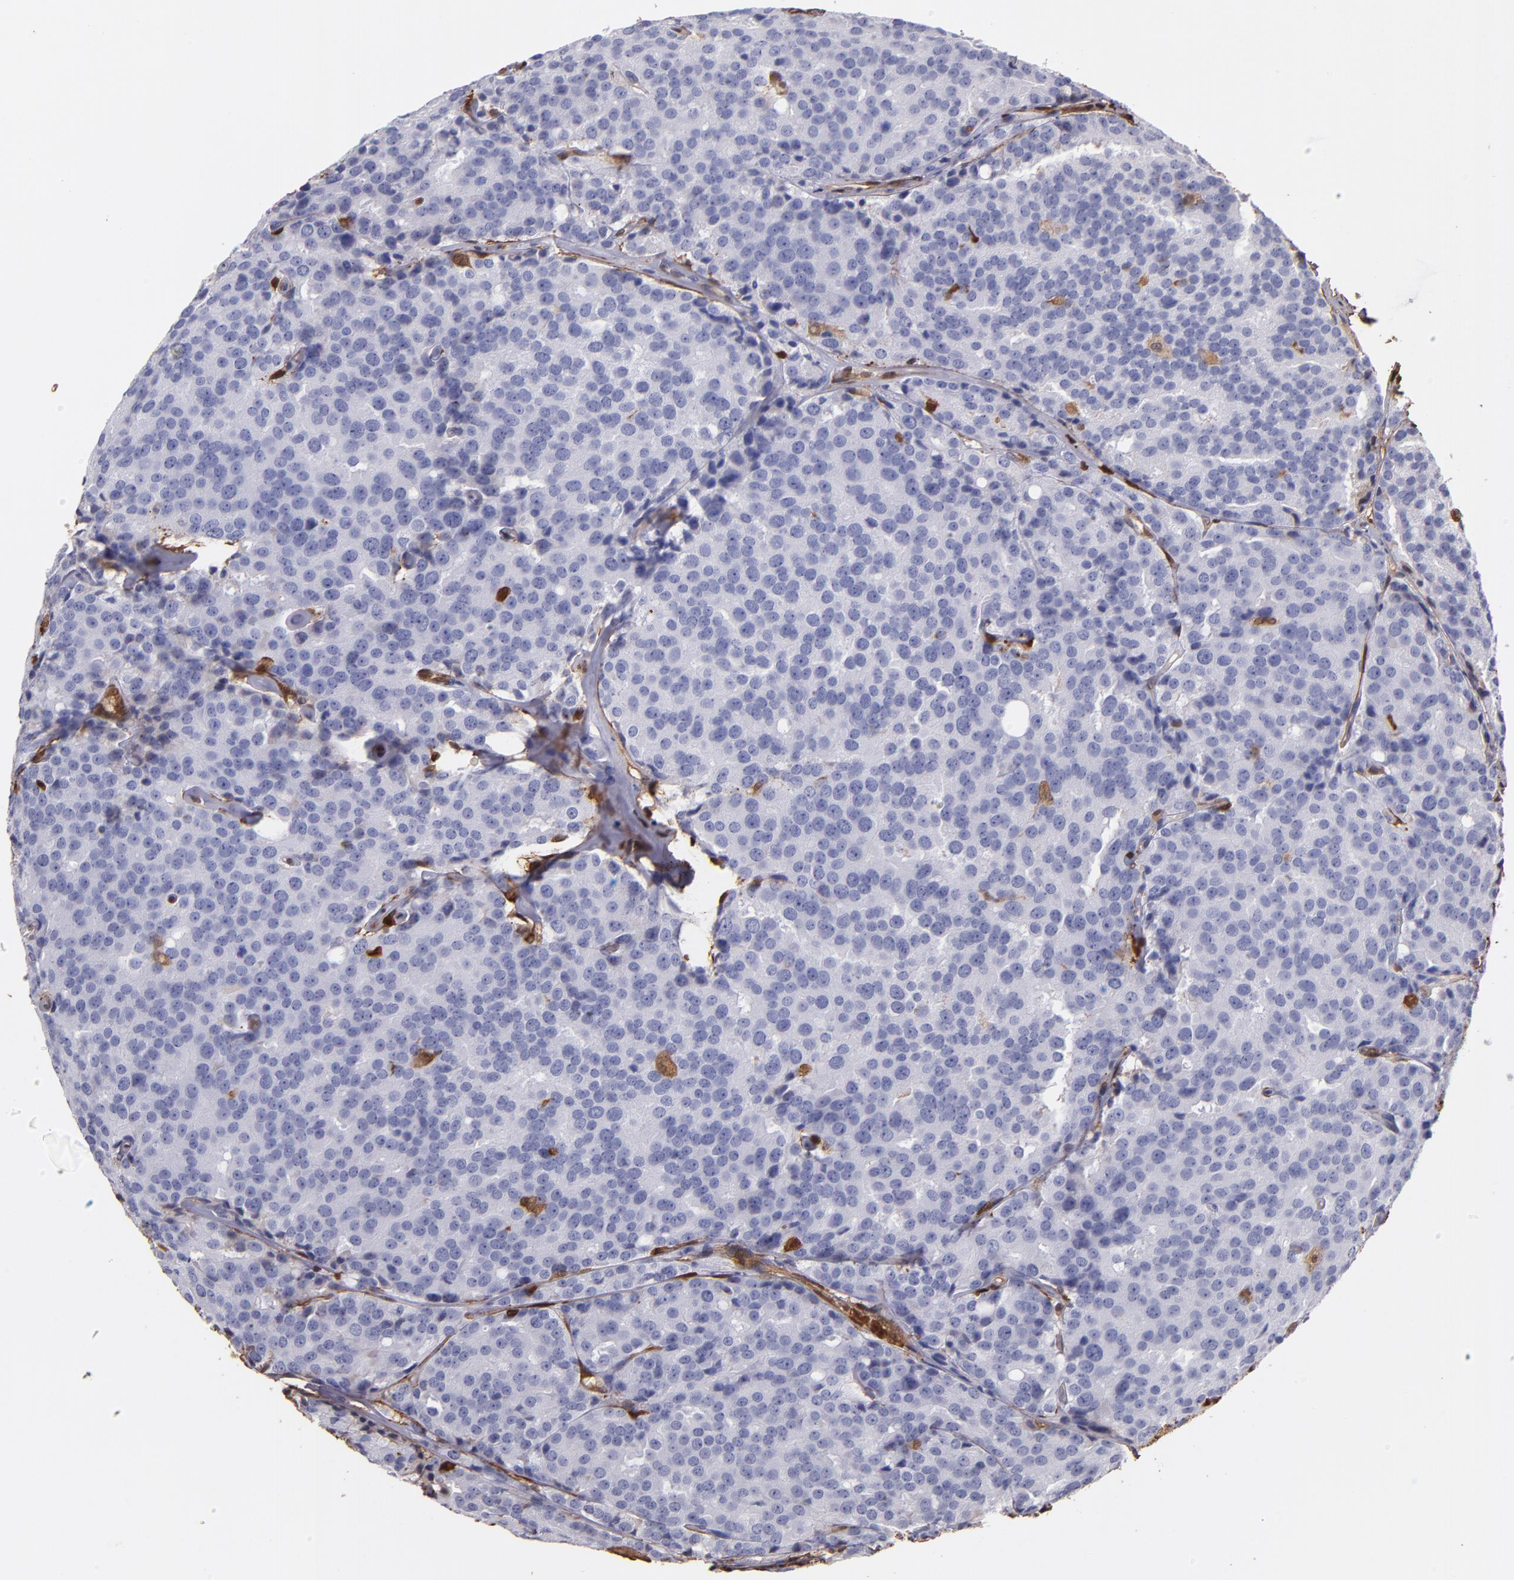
{"staining": {"intensity": "negative", "quantity": "none", "location": "none"}, "tissue": "prostate cancer", "cell_type": "Tumor cells", "image_type": "cancer", "snomed": [{"axis": "morphology", "description": "Adenocarcinoma, High grade"}, {"axis": "topography", "description": "Prostate"}], "caption": "DAB (3,3'-diaminobenzidine) immunohistochemical staining of human prostate high-grade adenocarcinoma shows no significant positivity in tumor cells.", "gene": "S100A6", "patient": {"sex": "male", "age": 64}}